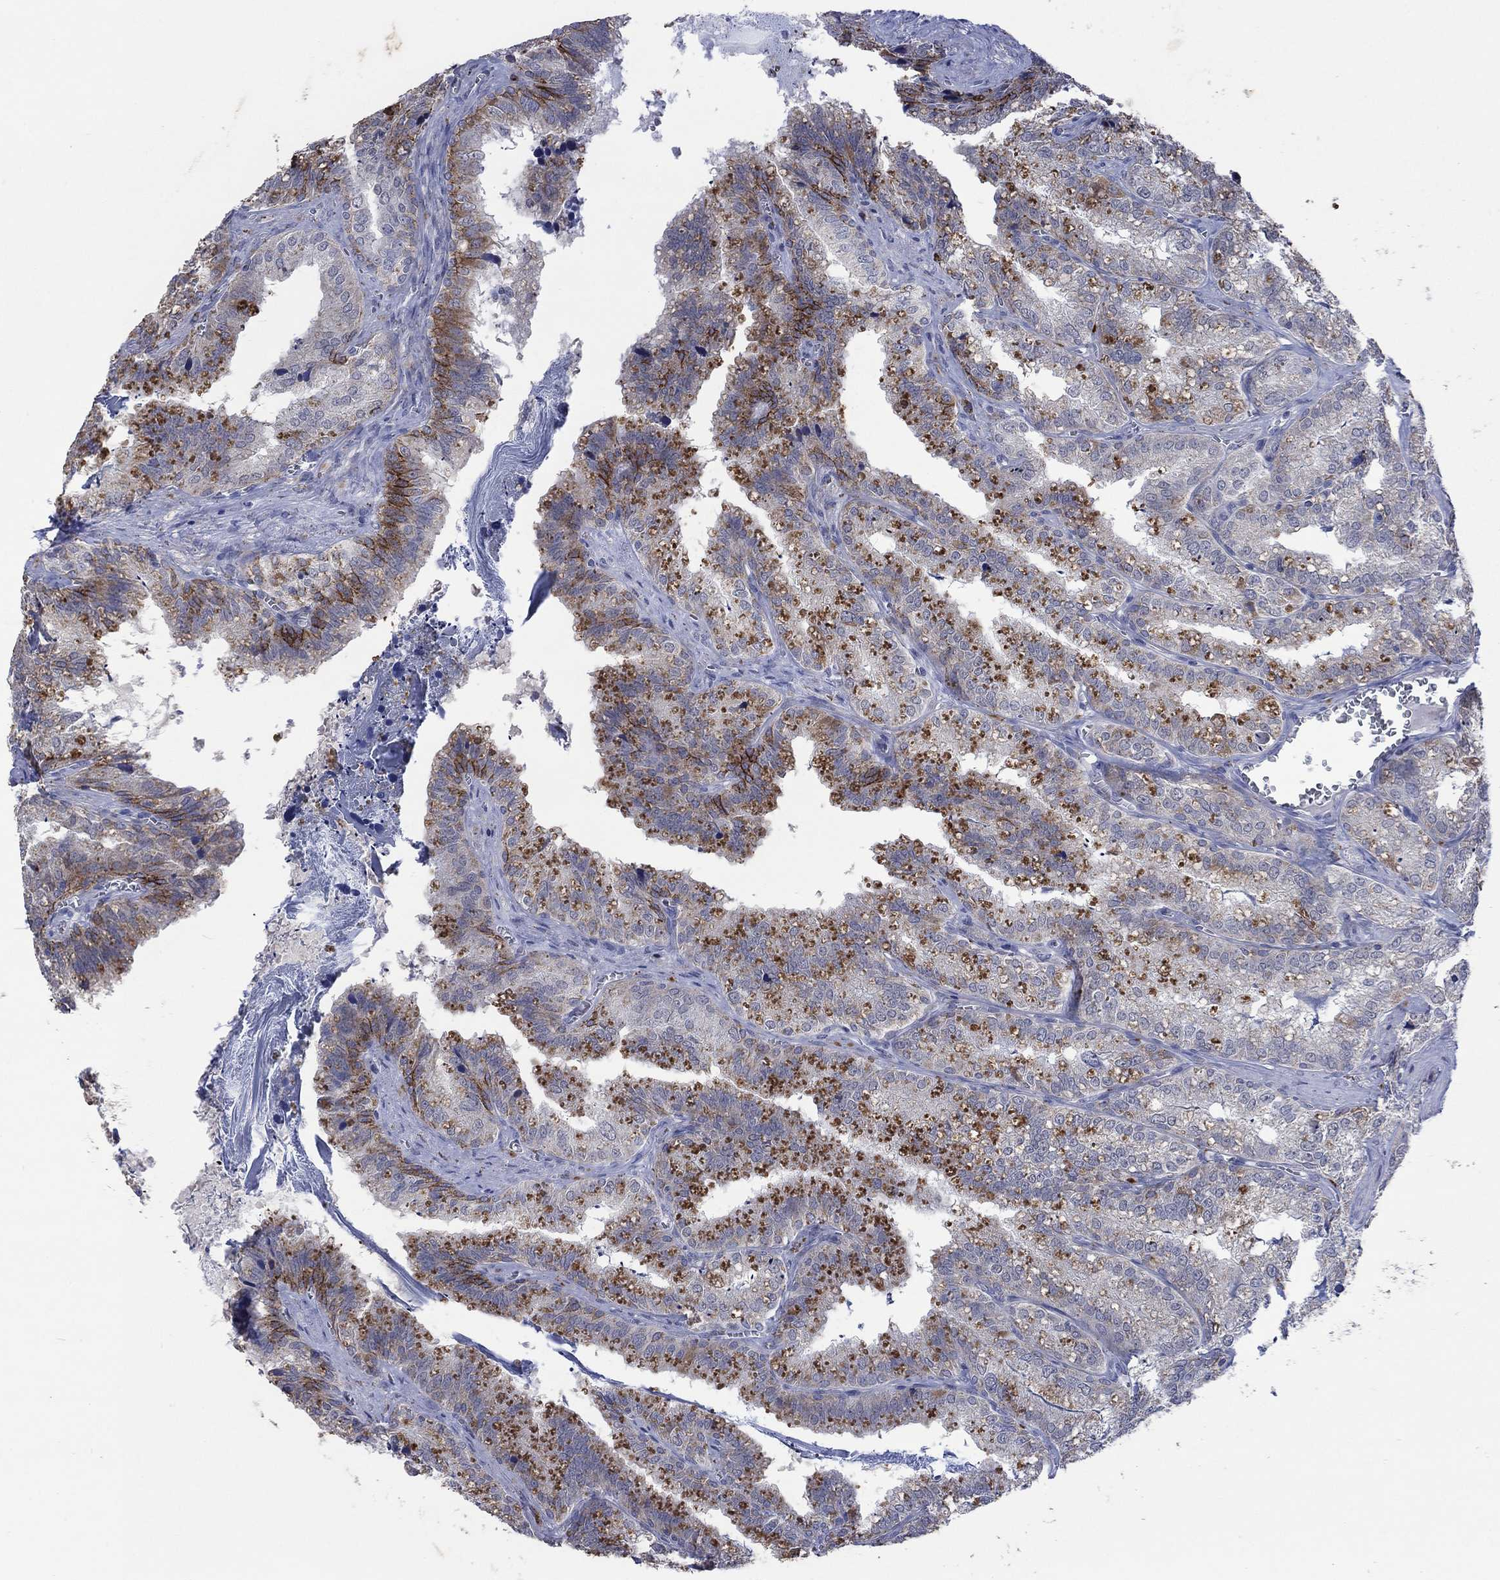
{"staining": {"intensity": "strong", "quantity": "<25%", "location": "cytoplasmic/membranous"}, "tissue": "seminal vesicle", "cell_type": "Glandular cells", "image_type": "normal", "snomed": [{"axis": "morphology", "description": "Normal tissue, NOS"}, {"axis": "topography", "description": "Seminal veicle"}], "caption": "Glandular cells display medium levels of strong cytoplasmic/membranous expression in about <25% of cells in benign seminal vesicle. (DAB = brown stain, brightfield microscopy at high magnification).", "gene": "SDC1", "patient": {"sex": "male", "age": 57}}